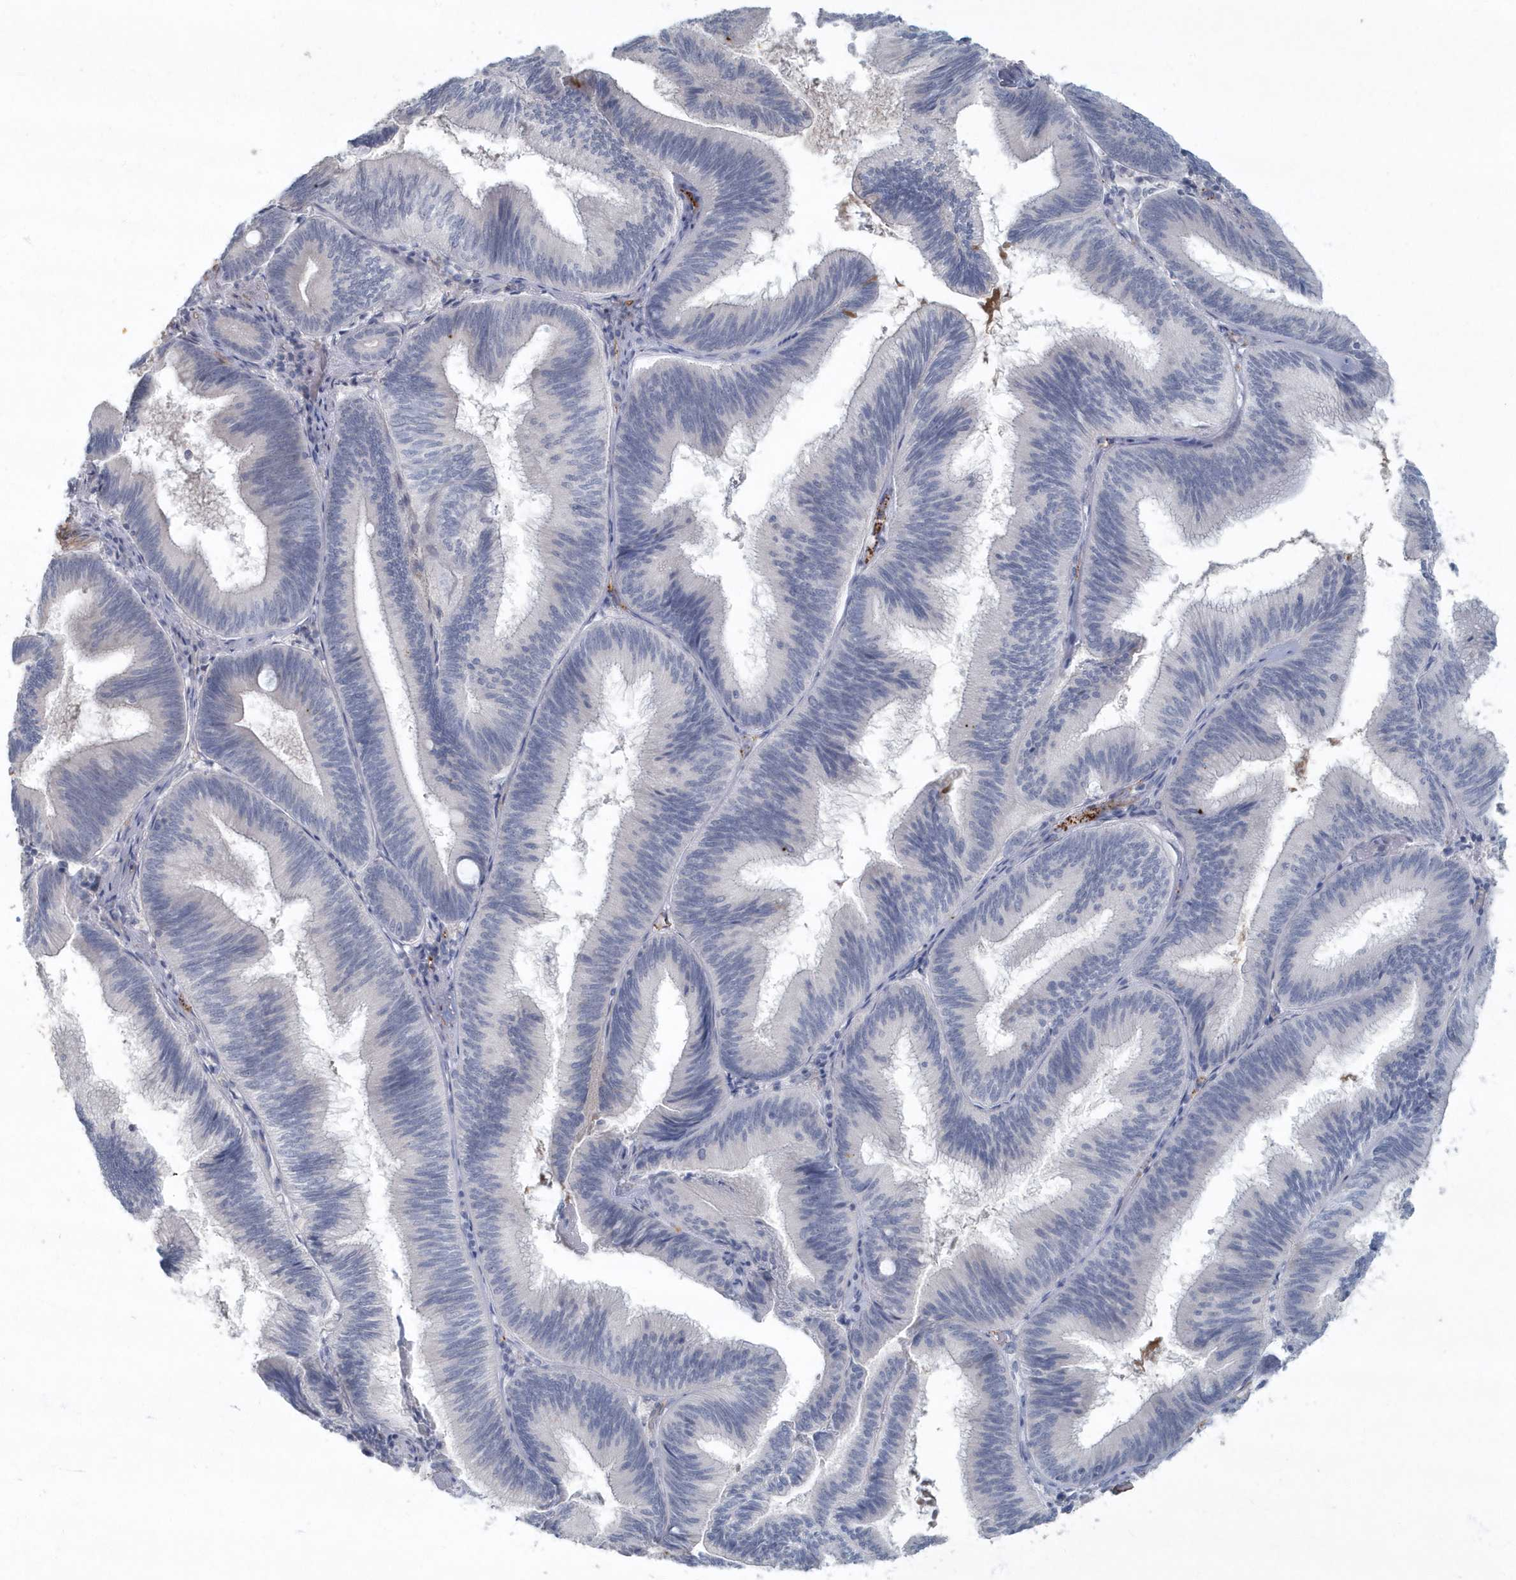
{"staining": {"intensity": "negative", "quantity": "none", "location": "none"}, "tissue": "pancreatic cancer", "cell_type": "Tumor cells", "image_type": "cancer", "snomed": [{"axis": "morphology", "description": "Adenocarcinoma, NOS"}, {"axis": "topography", "description": "Pancreas"}], "caption": "A high-resolution image shows immunohistochemistry staining of pancreatic adenocarcinoma, which exhibits no significant staining in tumor cells.", "gene": "MYOT", "patient": {"sex": "male", "age": 82}}